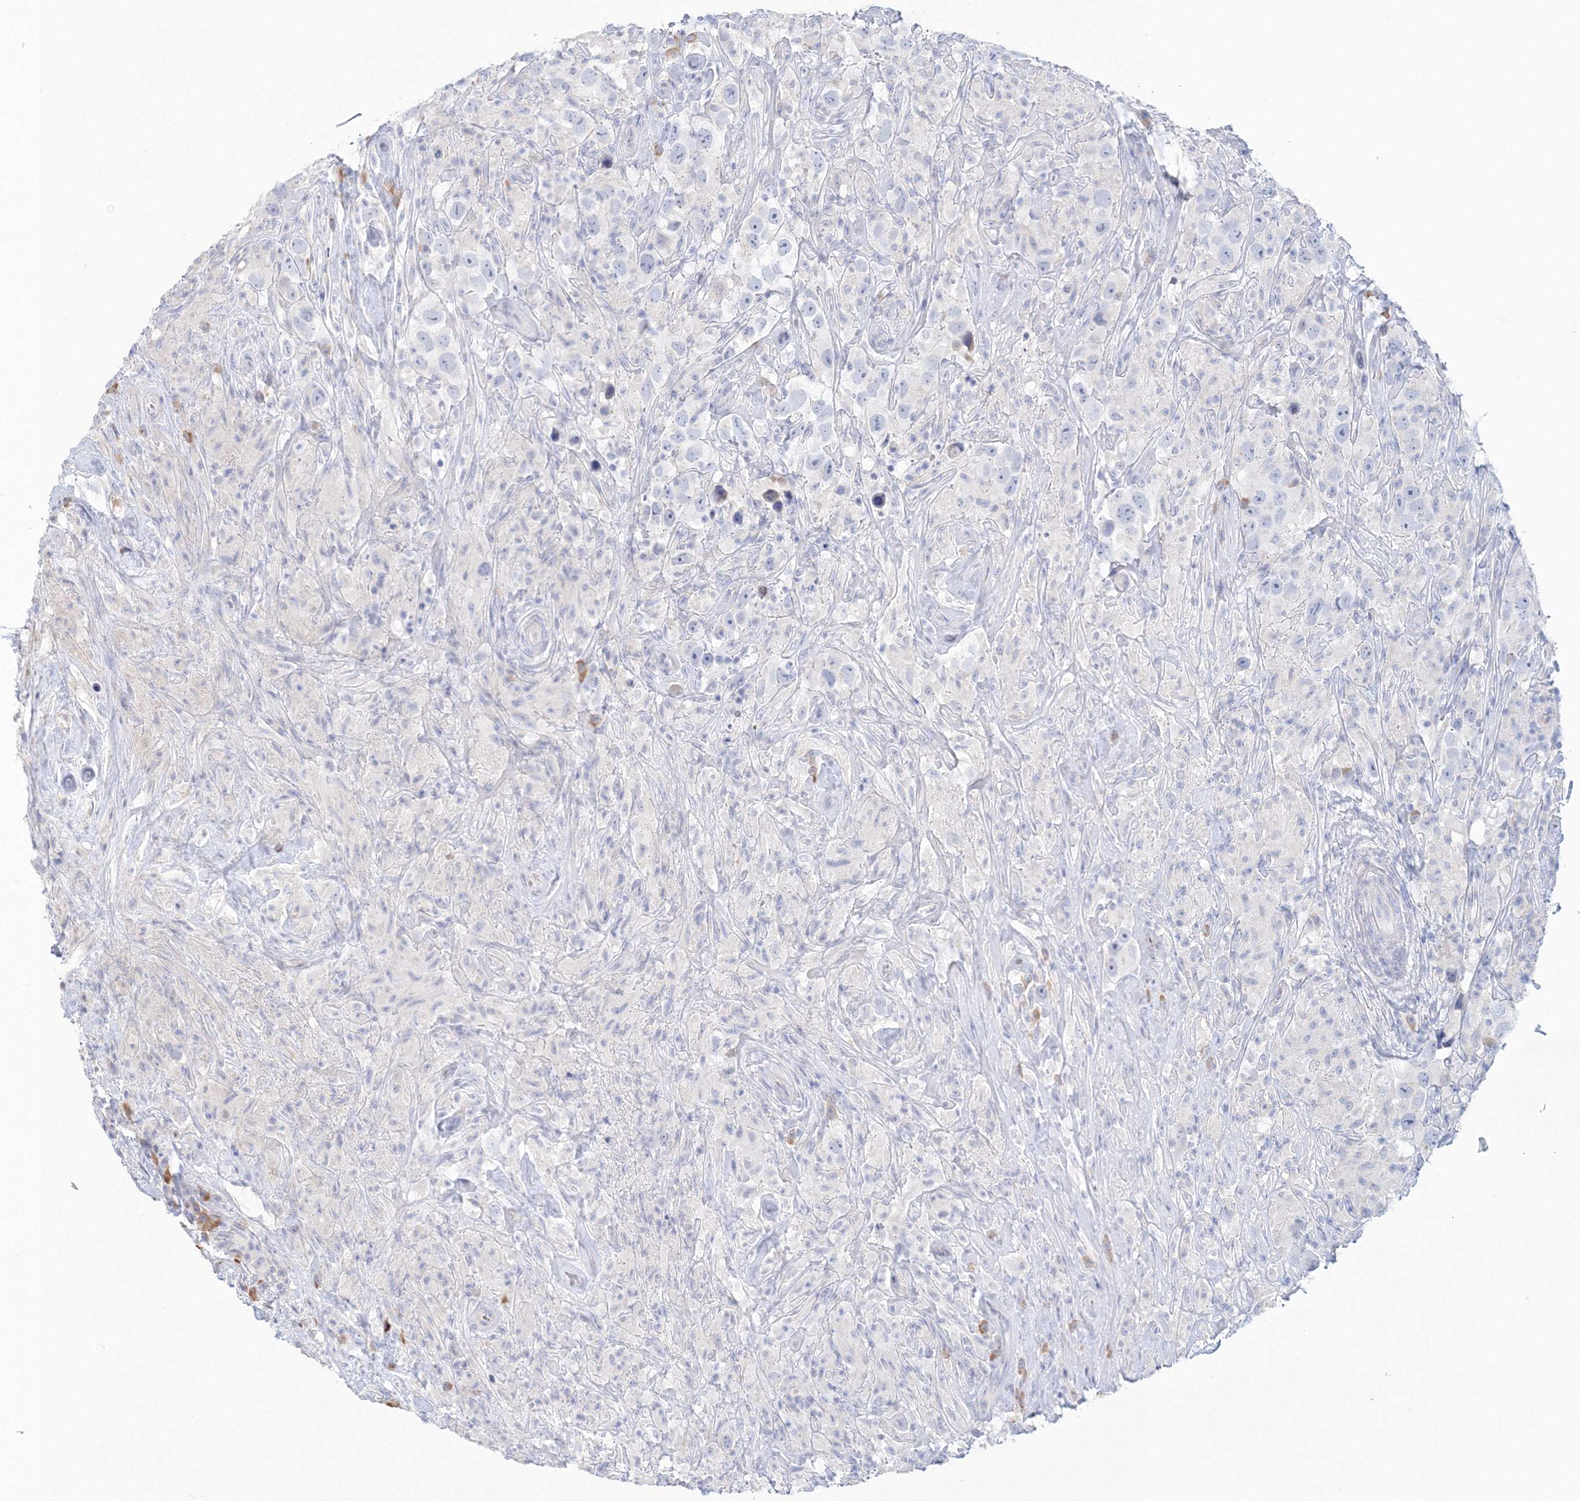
{"staining": {"intensity": "negative", "quantity": "none", "location": "none"}, "tissue": "testis cancer", "cell_type": "Tumor cells", "image_type": "cancer", "snomed": [{"axis": "morphology", "description": "Seminoma, NOS"}, {"axis": "topography", "description": "Testis"}], "caption": "There is no significant positivity in tumor cells of seminoma (testis).", "gene": "VSIG1", "patient": {"sex": "male", "age": 49}}